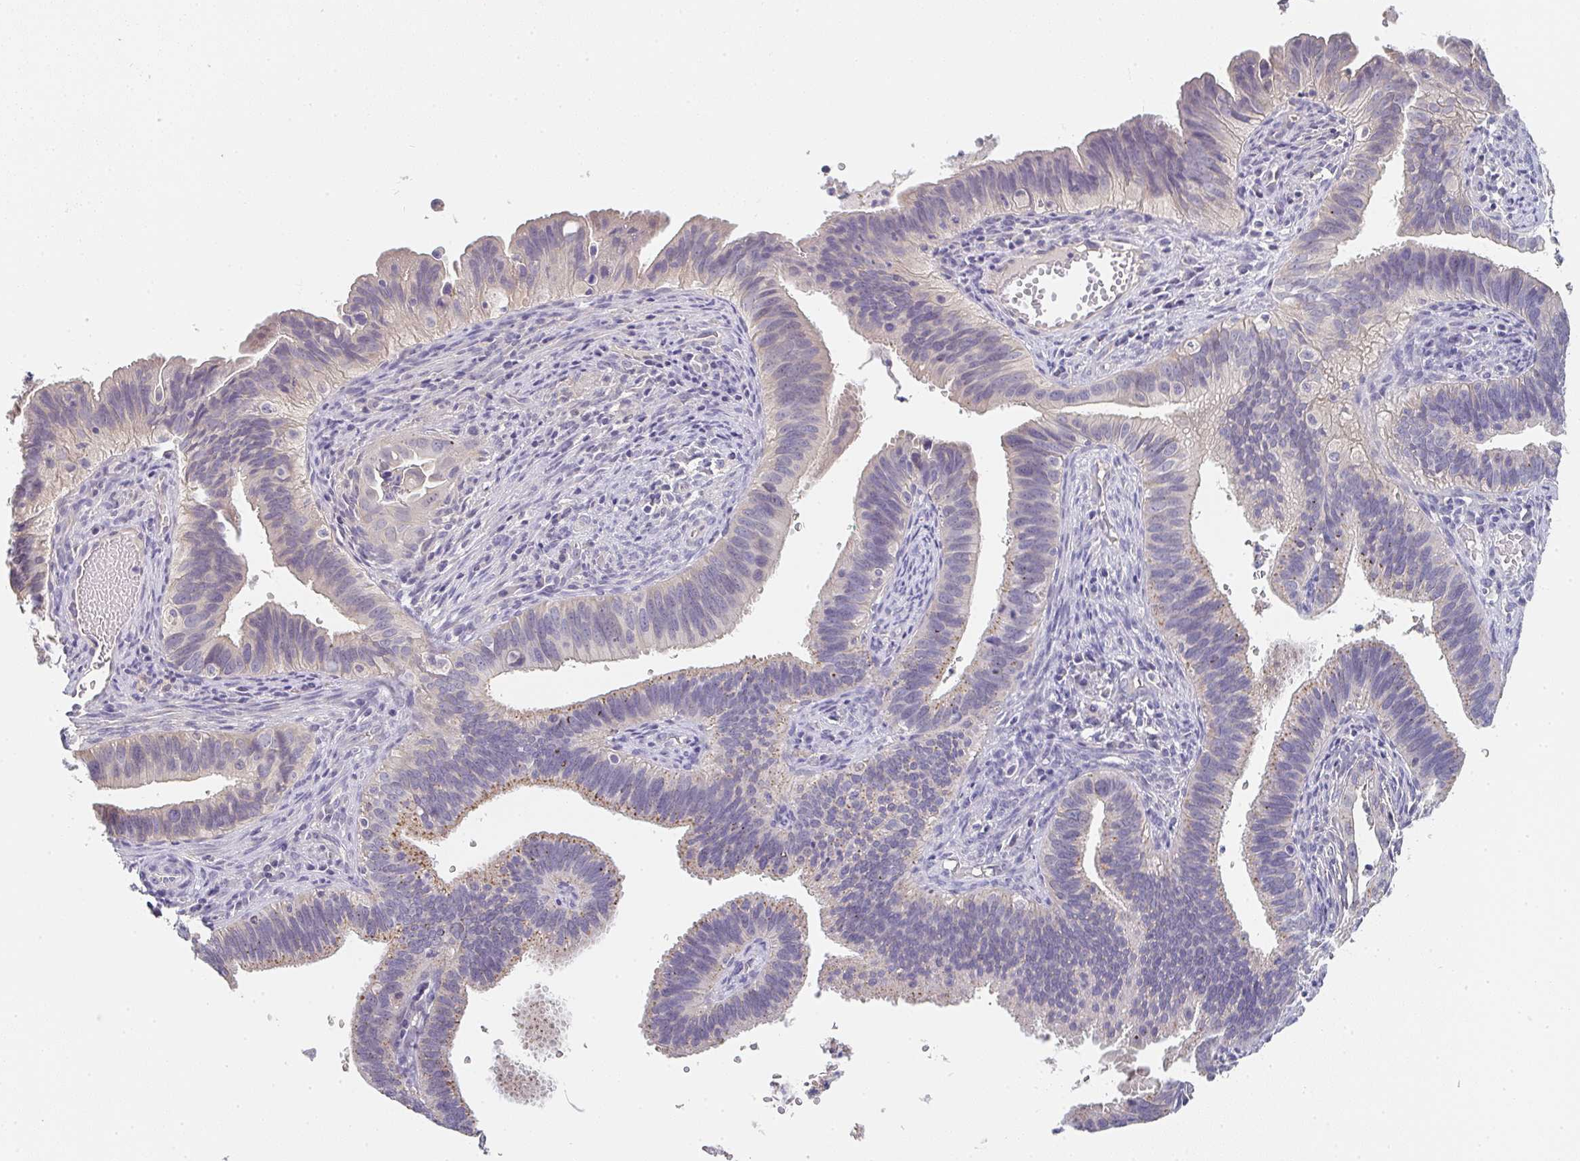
{"staining": {"intensity": "moderate", "quantity": "<25%", "location": "cytoplasmic/membranous"}, "tissue": "cervical cancer", "cell_type": "Tumor cells", "image_type": "cancer", "snomed": [{"axis": "morphology", "description": "Adenocarcinoma, NOS"}, {"axis": "topography", "description": "Cervix"}], "caption": "Adenocarcinoma (cervical) stained for a protein displays moderate cytoplasmic/membranous positivity in tumor cells. Immunohistochemistry (ihc) stains the protein in brown and the nuclei are stained blue.", "gene": "CHMP5", "patient": {"sex": "female", "age": 42}}